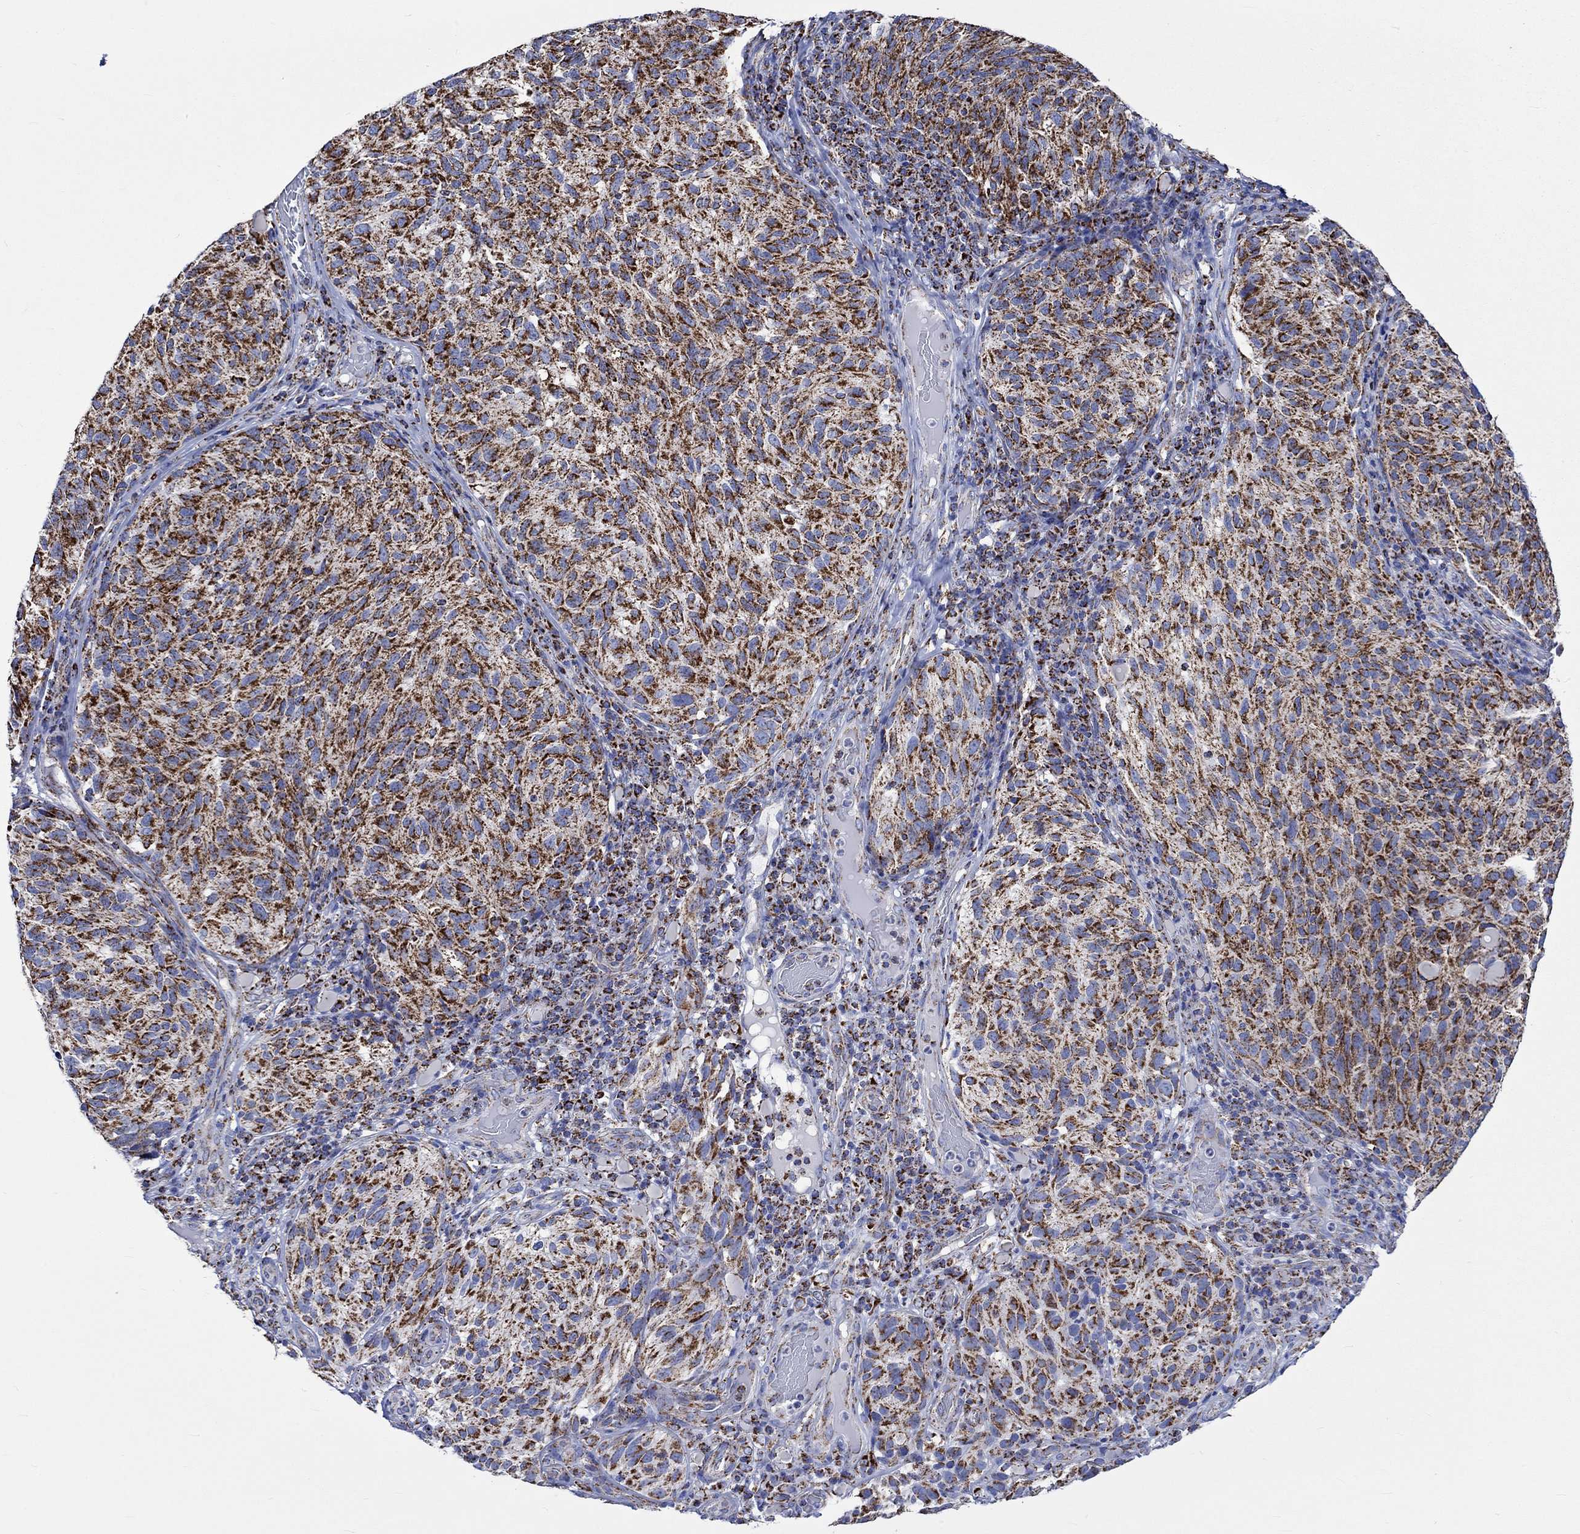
{"staining": {"intensity": "strong", "quantity": ">75%", "location": "cytoplasmic/membranous"}, "tissue": "melanoma", "cell_type": "Tumor cells", "image_type": "cancer", "snomed": [{"axis": "morphology", "description": "Malignant melanoma, NOS"}, {"axis": "topography", "description": "Skin"}], "caption": "This is an image of IHC staining of melanoma, which shows strong expression in the cytoplasmic/membranous of tumor cells.", "gene": "RCE1", "patient": {"sex": "female", "age": 73}}